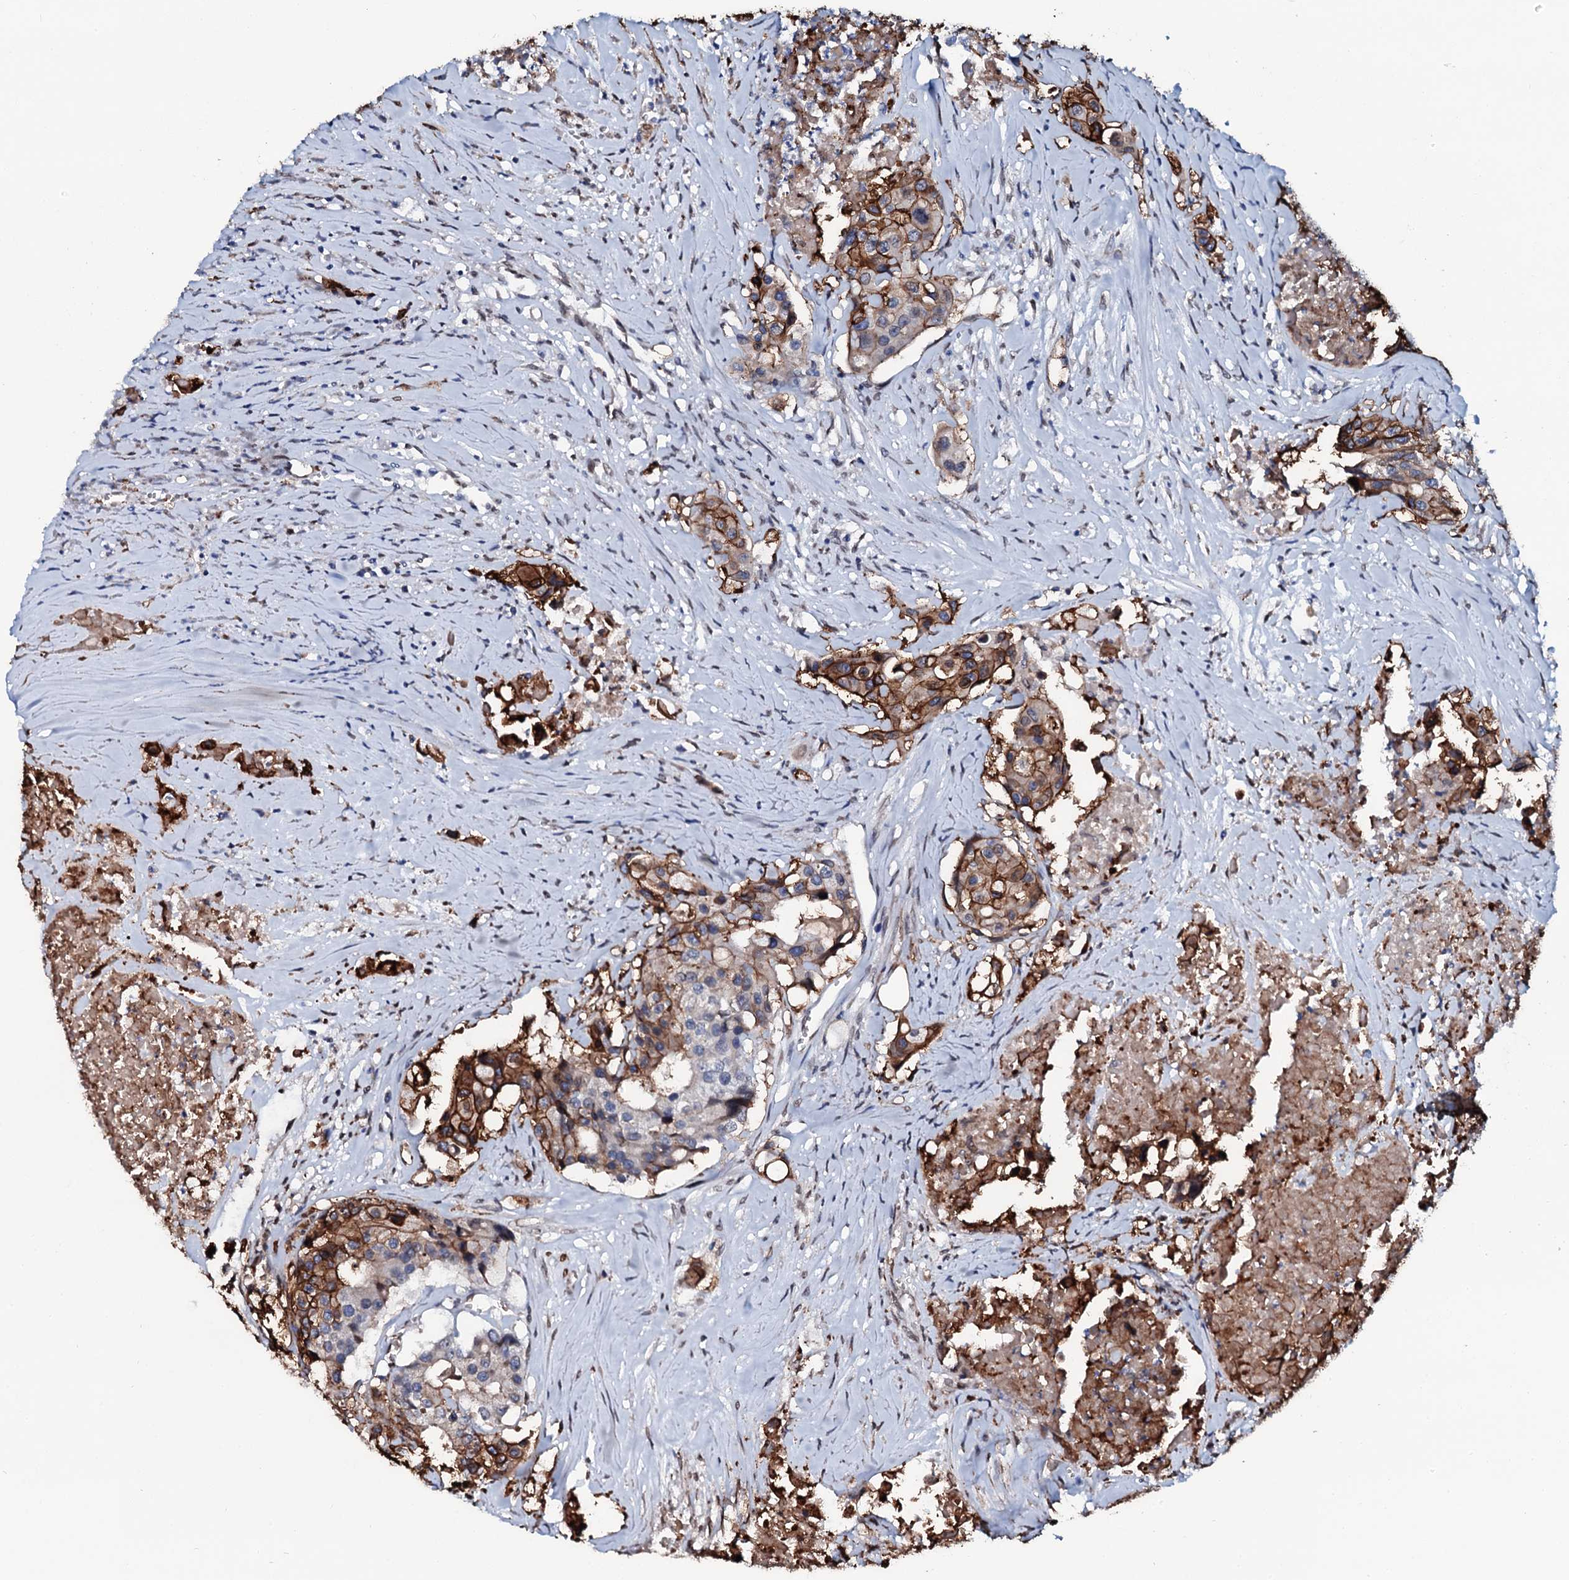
{"staining": {"intensity": "moderate", "quantity": "25%-75%", "location": "cytoplasmic/membranous"}, "tissue": "colorectal cancer", "cell_type": "Tumor cells", "image_type": "cancer", "snomed": [{"axis": "morphology", "description": "Adenocarcinoma, NOS"}, {"axis": "topography", "description": "Colon"}], "caption": "Immunohistochemical staining of human colorectal adenocarcinoma demonstrates moderate cytoplasmic/membranous protein positivity in about 25%-75% of tumor cells. (DAB (3,3'-diaminobenzidine) IHC, brown staining for protein, blue staining for nuclei).", "gene": "NRP2", "patient": {"sex": "male", "age": 77}}